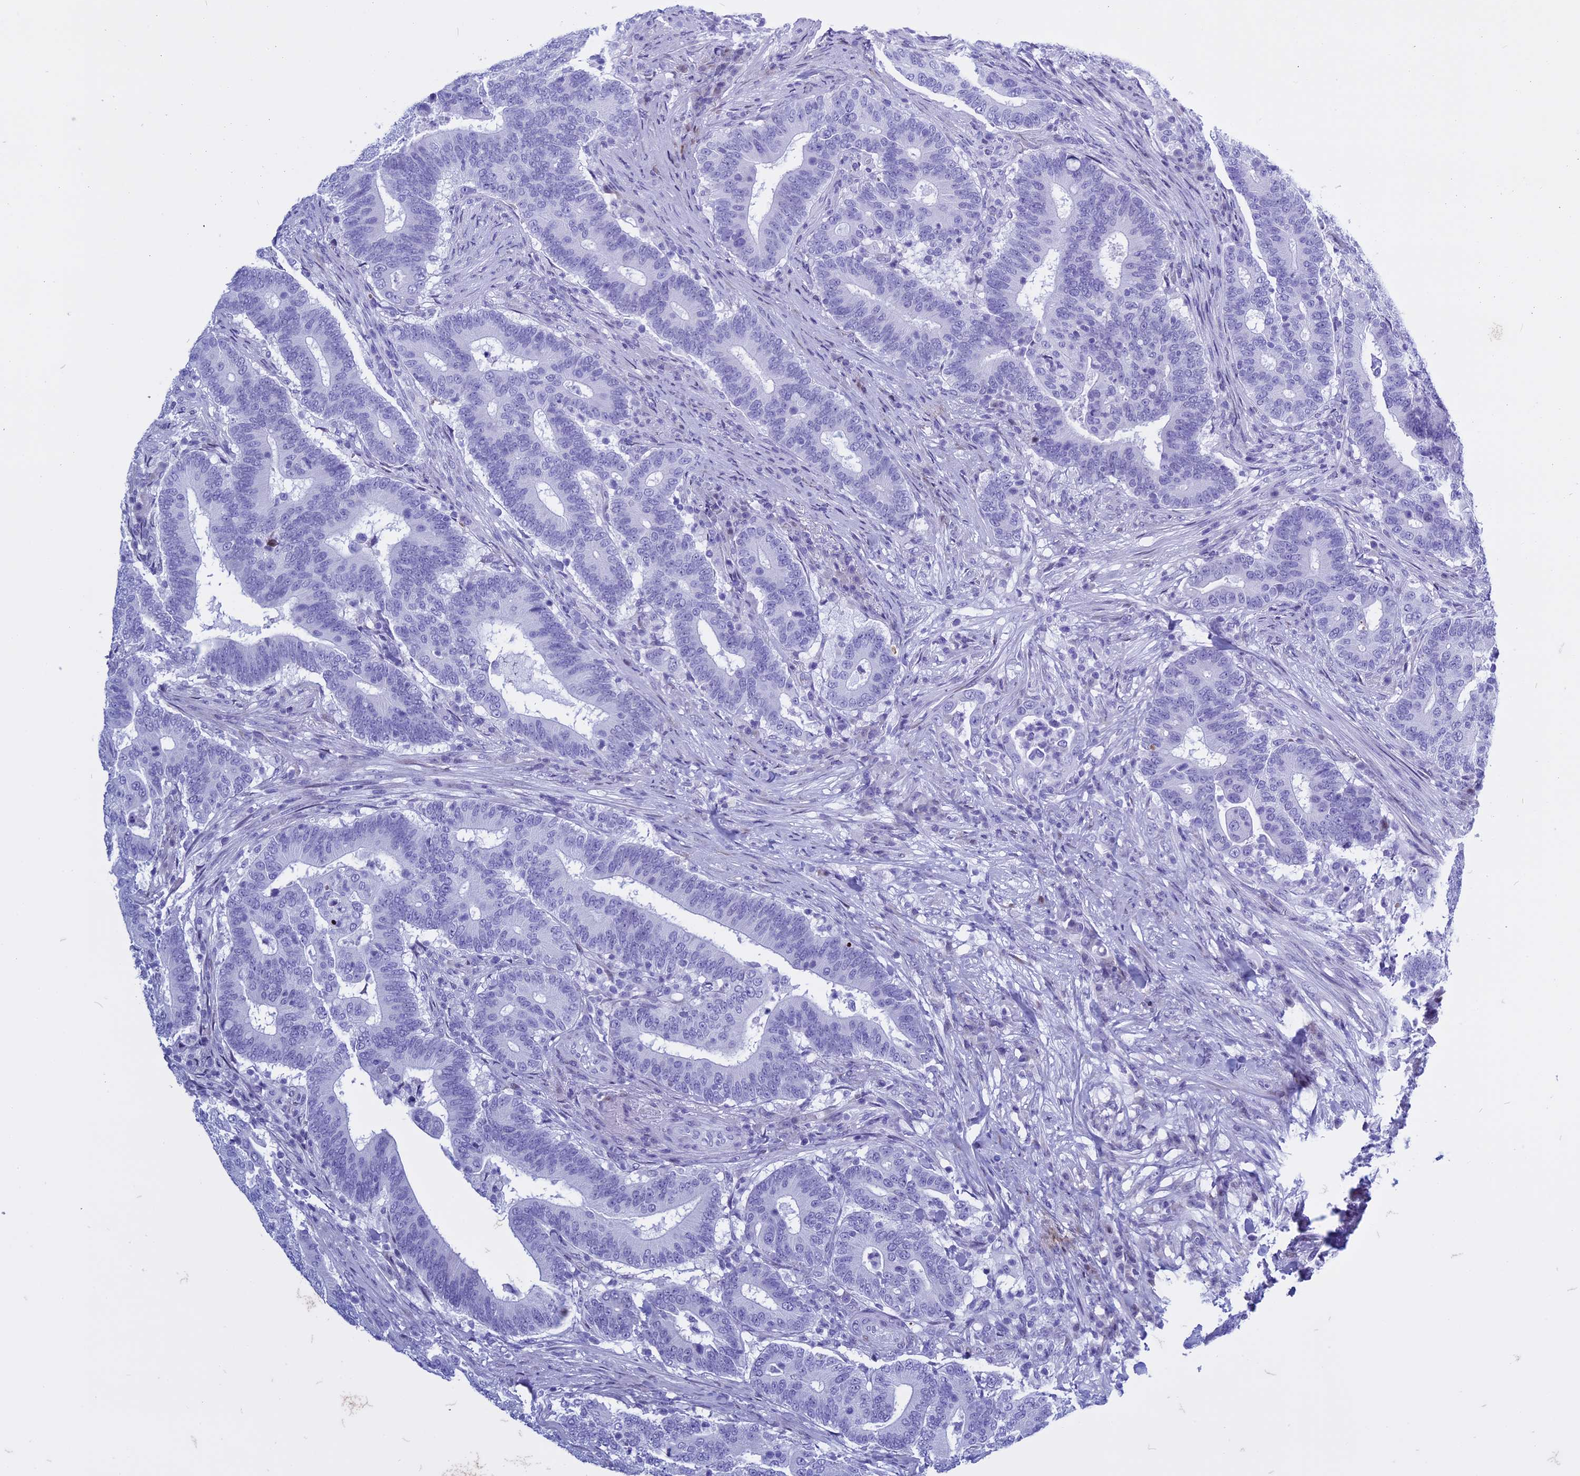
{"staining": {"intensity": "negative", "quantity": "none", "location": "none"}, "tissue": "colorectal cancer", "cell_type": "Tumor cells", "image_type": "cancer", "snomed": [{"axis": "morphology", "description": "Adenocarcinoma, NOS"}, {"axis": "topography", "description": "Colon"}], "caption": "There is no significant staining in tumor cells of adenocarcinoma (colorectal).", "gene": "KCTD21", "patient": {"sex": "female", "age": 66}}